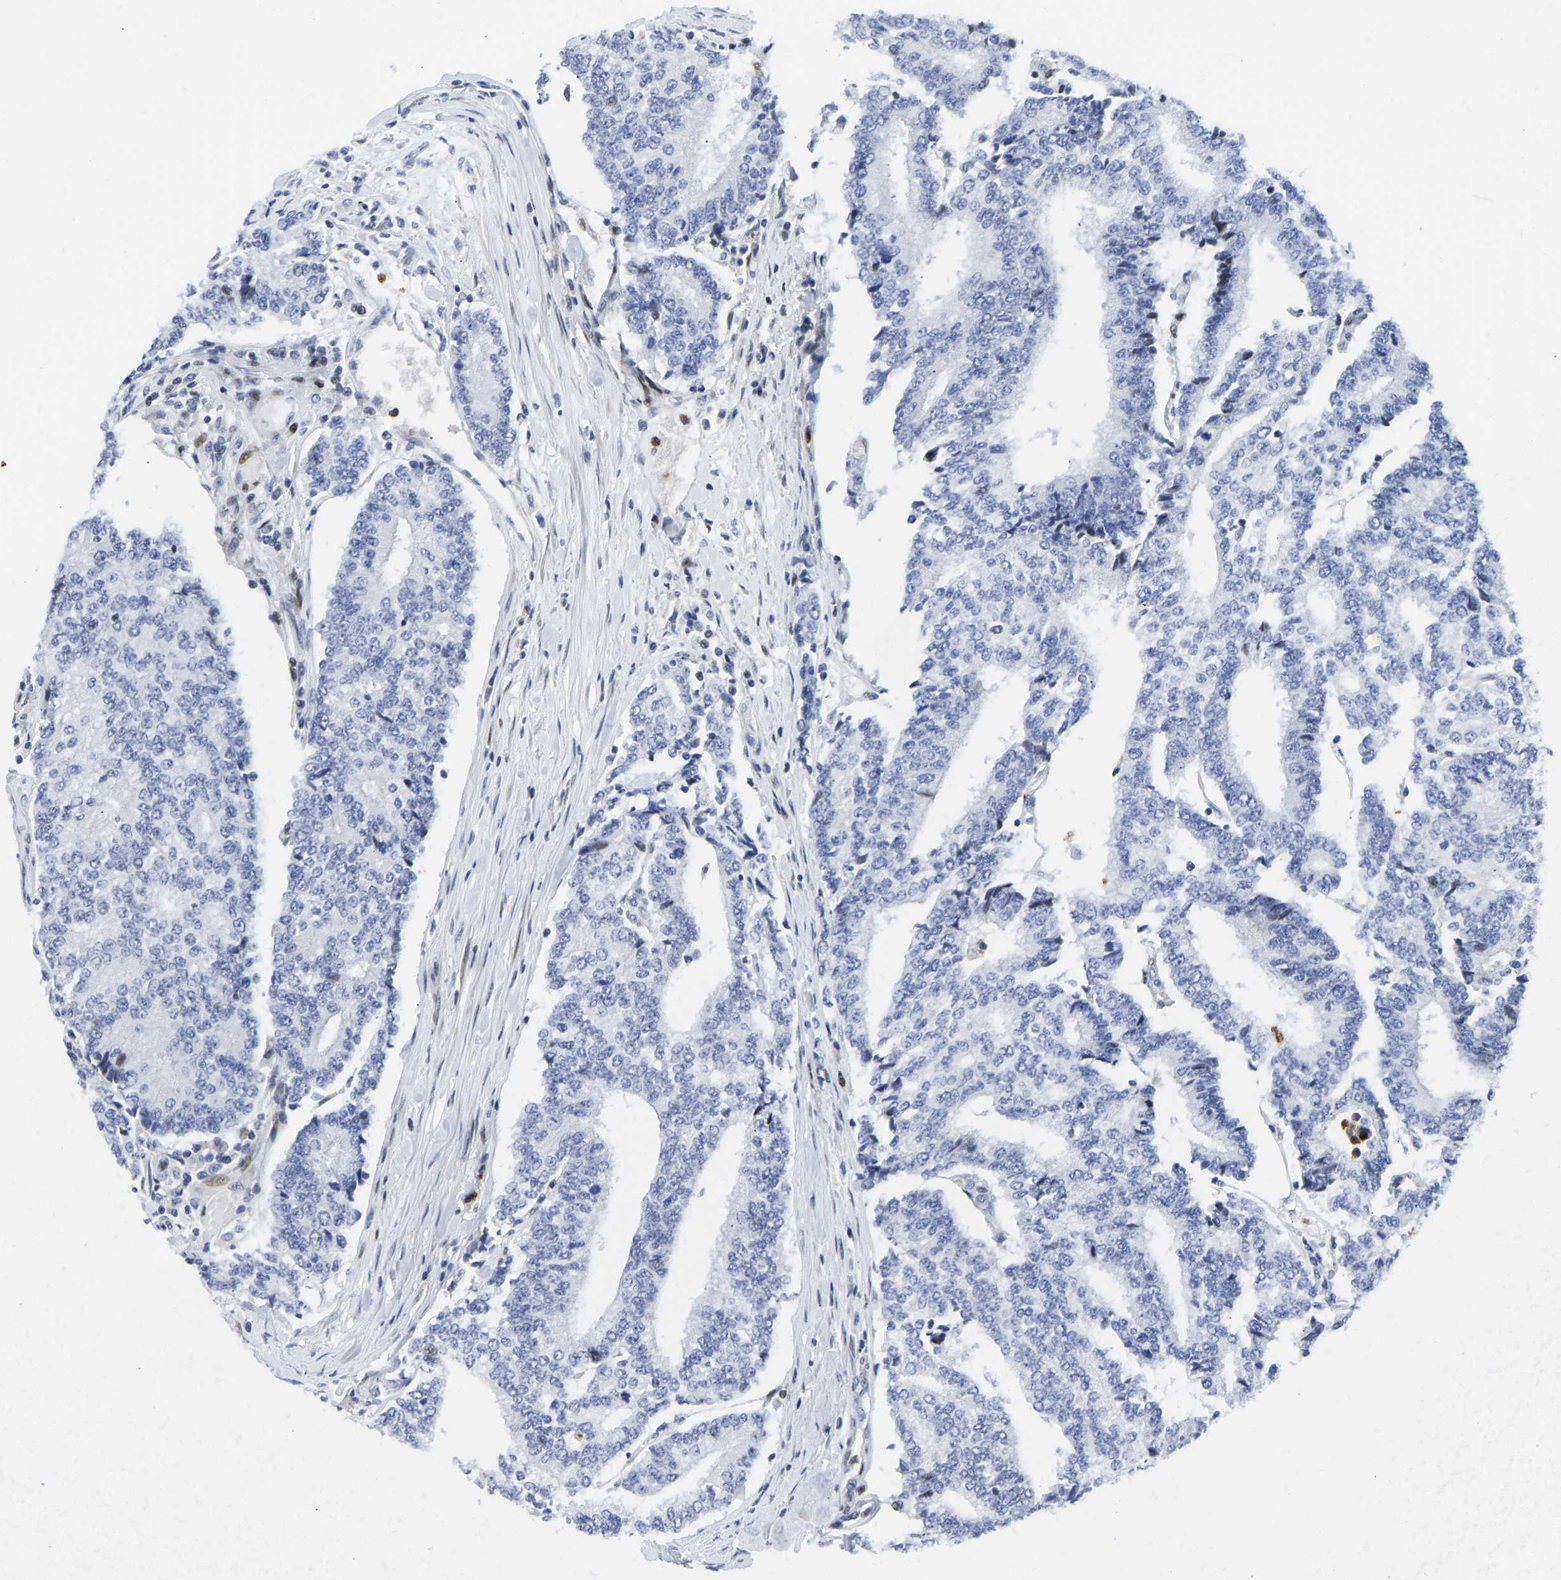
{"staining": {"intensity": "negative", "quantity": "none", "location": "none"}, "tissue": "prostate cancer", "cell_type": "Tumor cells", "image_type": "cancer", "snomed": [{"axis": "morphology", "description": "Normal tissue, NOS"}, {"axis": "morphology", "description": "Adenocarcinoma, High grade"}, {"axis": "topography", "description": "Prostate"}, {"axis": "topography", "description": "Seminal veicle"}], "caption": "Tumor cells show no significant protein staining in high-grade adenocarcinoma (prostate). (DAB immunohistochemistry with hematoxylin counter stain).", "gene": "HDAC5", "patient": {"sex": "male", "age": 55}}